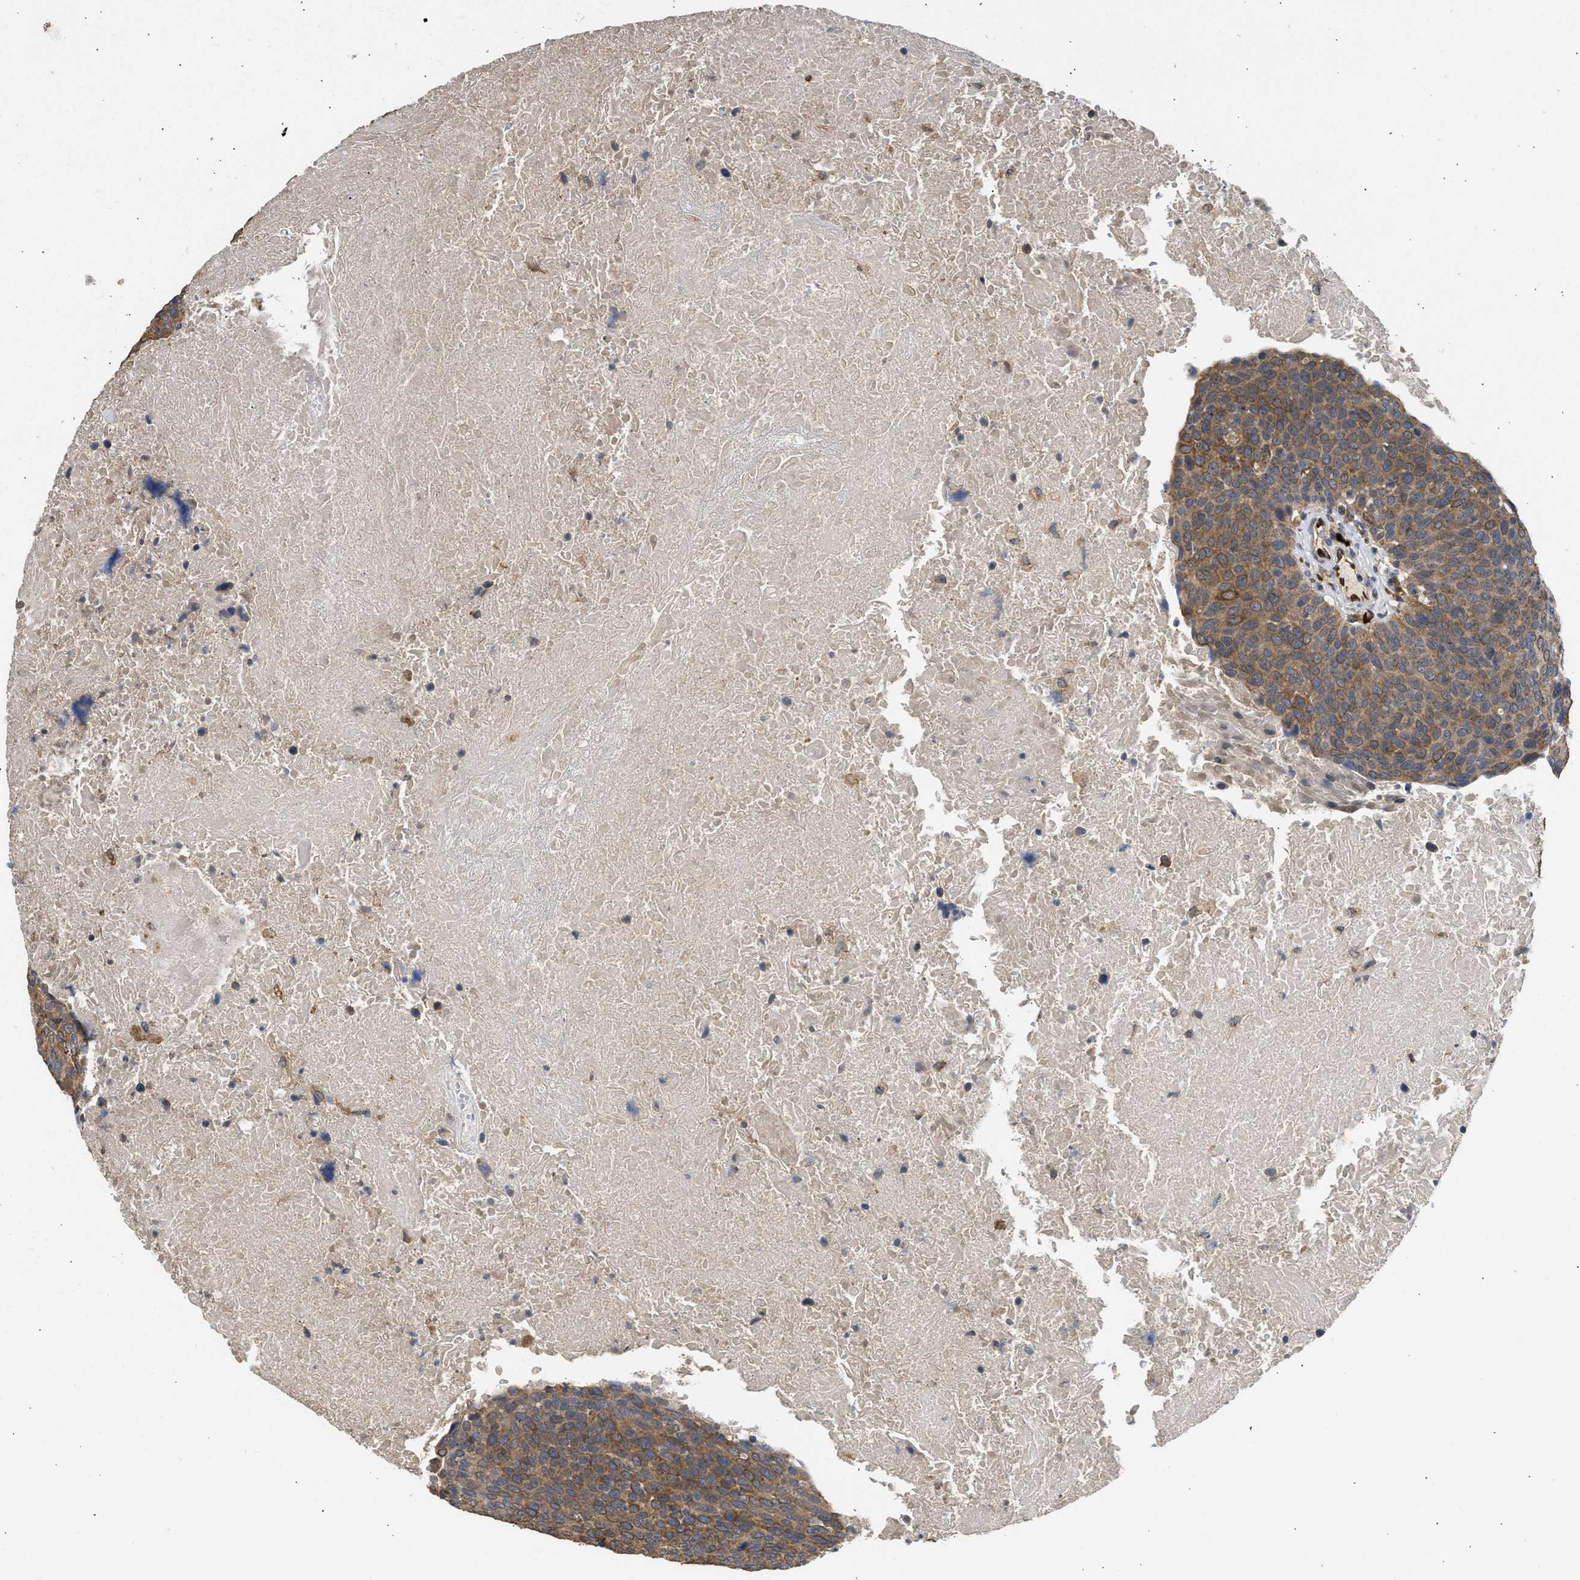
{"staining": {"intensity": "strong", "quantity": ">75%", "location": "cytoplasmic/membranous"}, "tissue": "head and neck cancer", "cell_type": "Tumor cells", "image_type": "cancer", "snomed": [{"axis": "morphology", "description": "Squamous cell carcinoma, NOS"}, {"axis": "morphology", "description": "Squamous cell carcinoma, metastatic, NOS"}, {"axis": "topography", "description": "Lymph node"}, {"axis": "topography", "description": "Head-Neck"}], "caption": "There is high levels of strong cytoplasmic/membranous staining in tumor cells of head and neck cancer, as demonstrated by immunohistochemical staining (brown color).", "gene": "DNAJC1", "patient": {"sex": "male", "age": 62}}